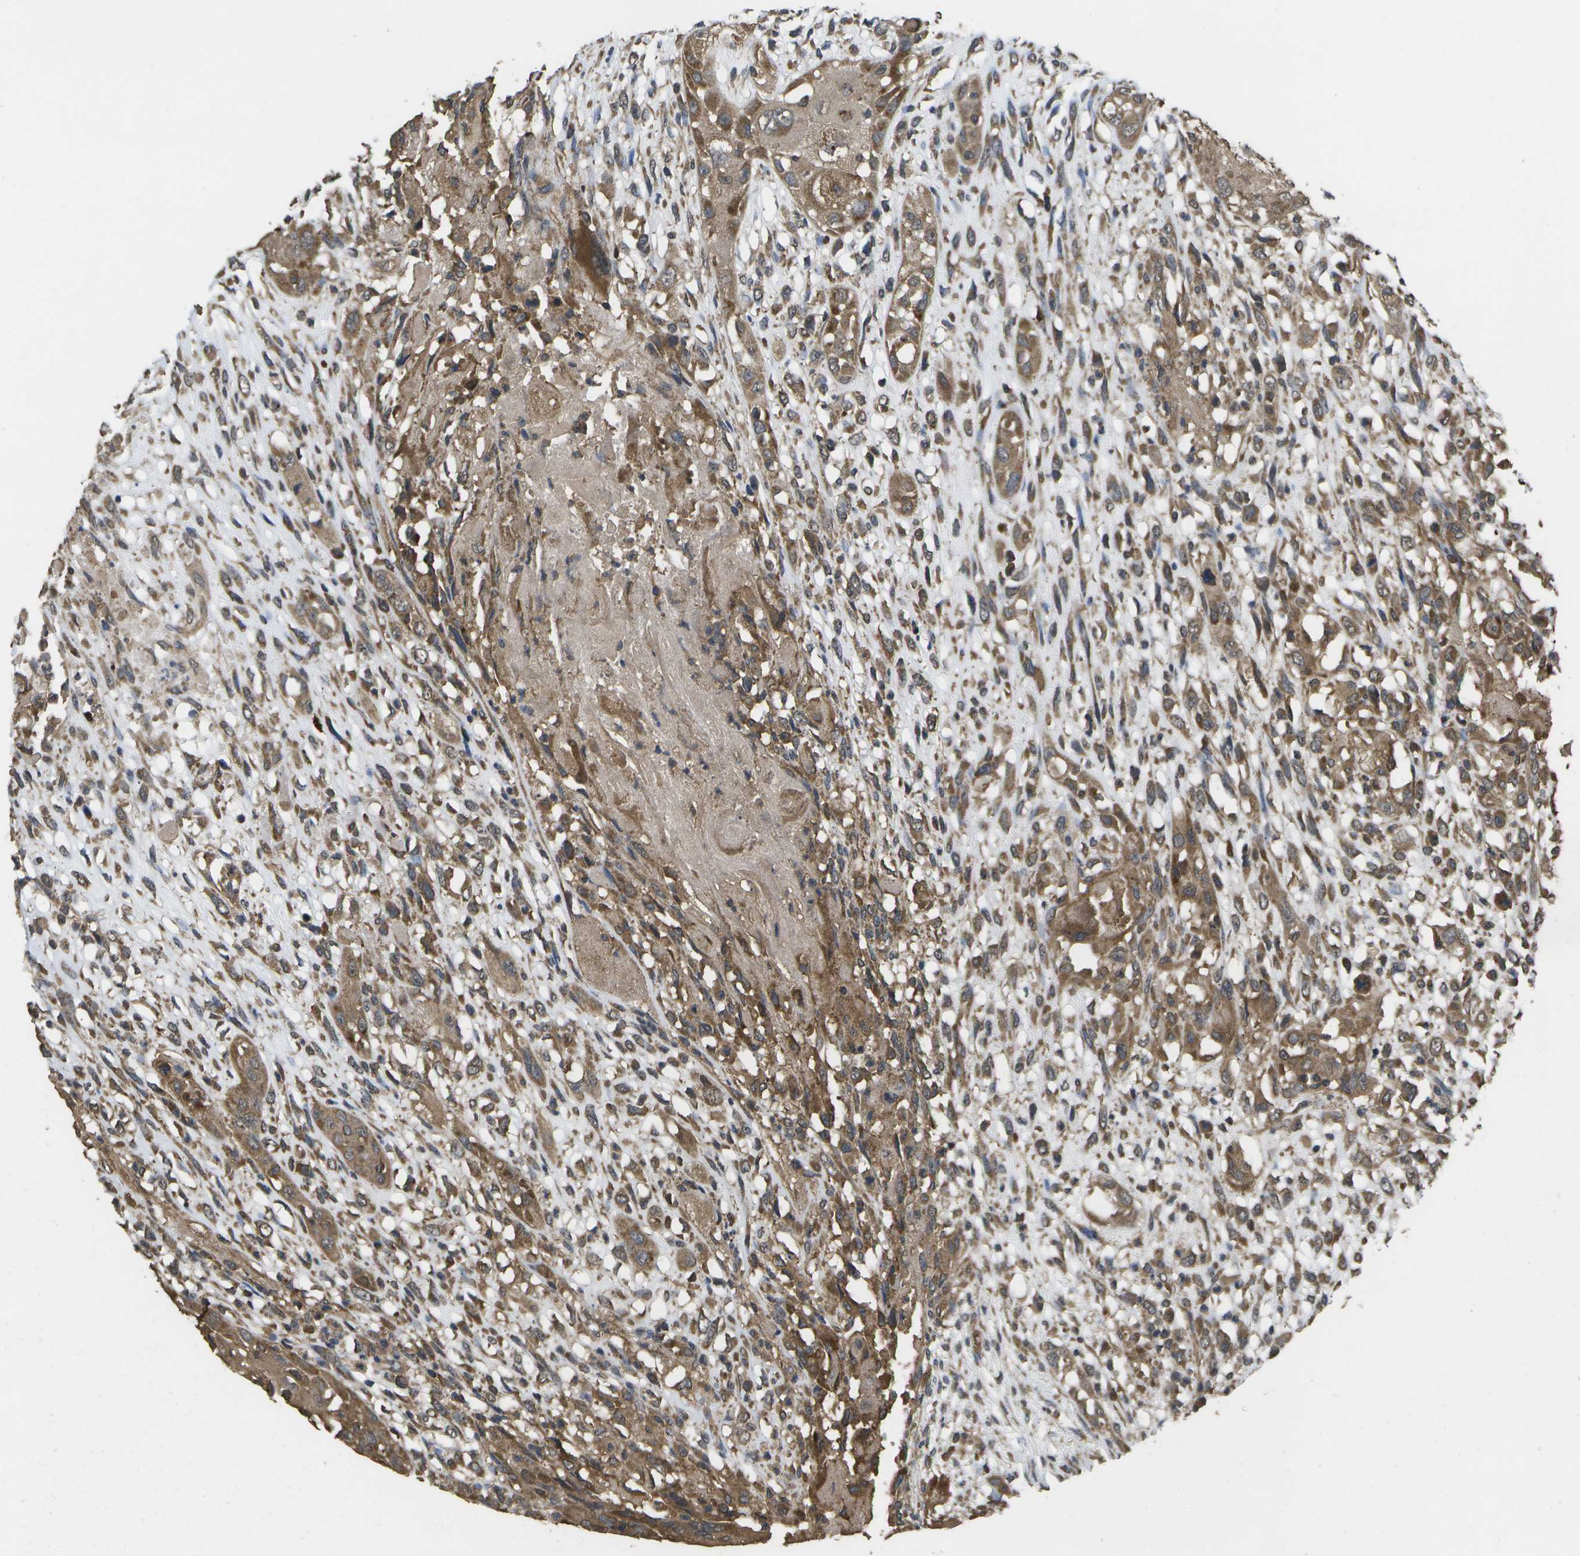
{"staining": {"intensity": "moderate", "quantity": ">75%", "location": "cytoplasmic/membranous"}, "tissue": "head and neck cancer", "cell_type": "Tumor cells", "image_type": "cancer", "snomed": [{"axis": "morphology", "description": "Necrosis, NOS"}, {"axis": "morphology", "description": "Neoplasm, malignant, NOS"}, {"axis": "topography", "description": "Salivary gland"}, {"axis": "topography", "description": "Head-Neck"}], "caption": "Immunohistochemistry (IHC) (DAB (3,3'-diaminobenzidine)) staining of human neoplasm (malignant) (head and neck) exhibits moderate cytoplasmic/membranous protein staining in about >75% of tumor cells. The protein is stained brown, and the nuclei are stained in blue (DAB (3,3'-diaminobenzidine) IHC with brightfield microscopy, high magnification).", "gene": "SACS", "patient": {"sex": "male", "age": 43}}